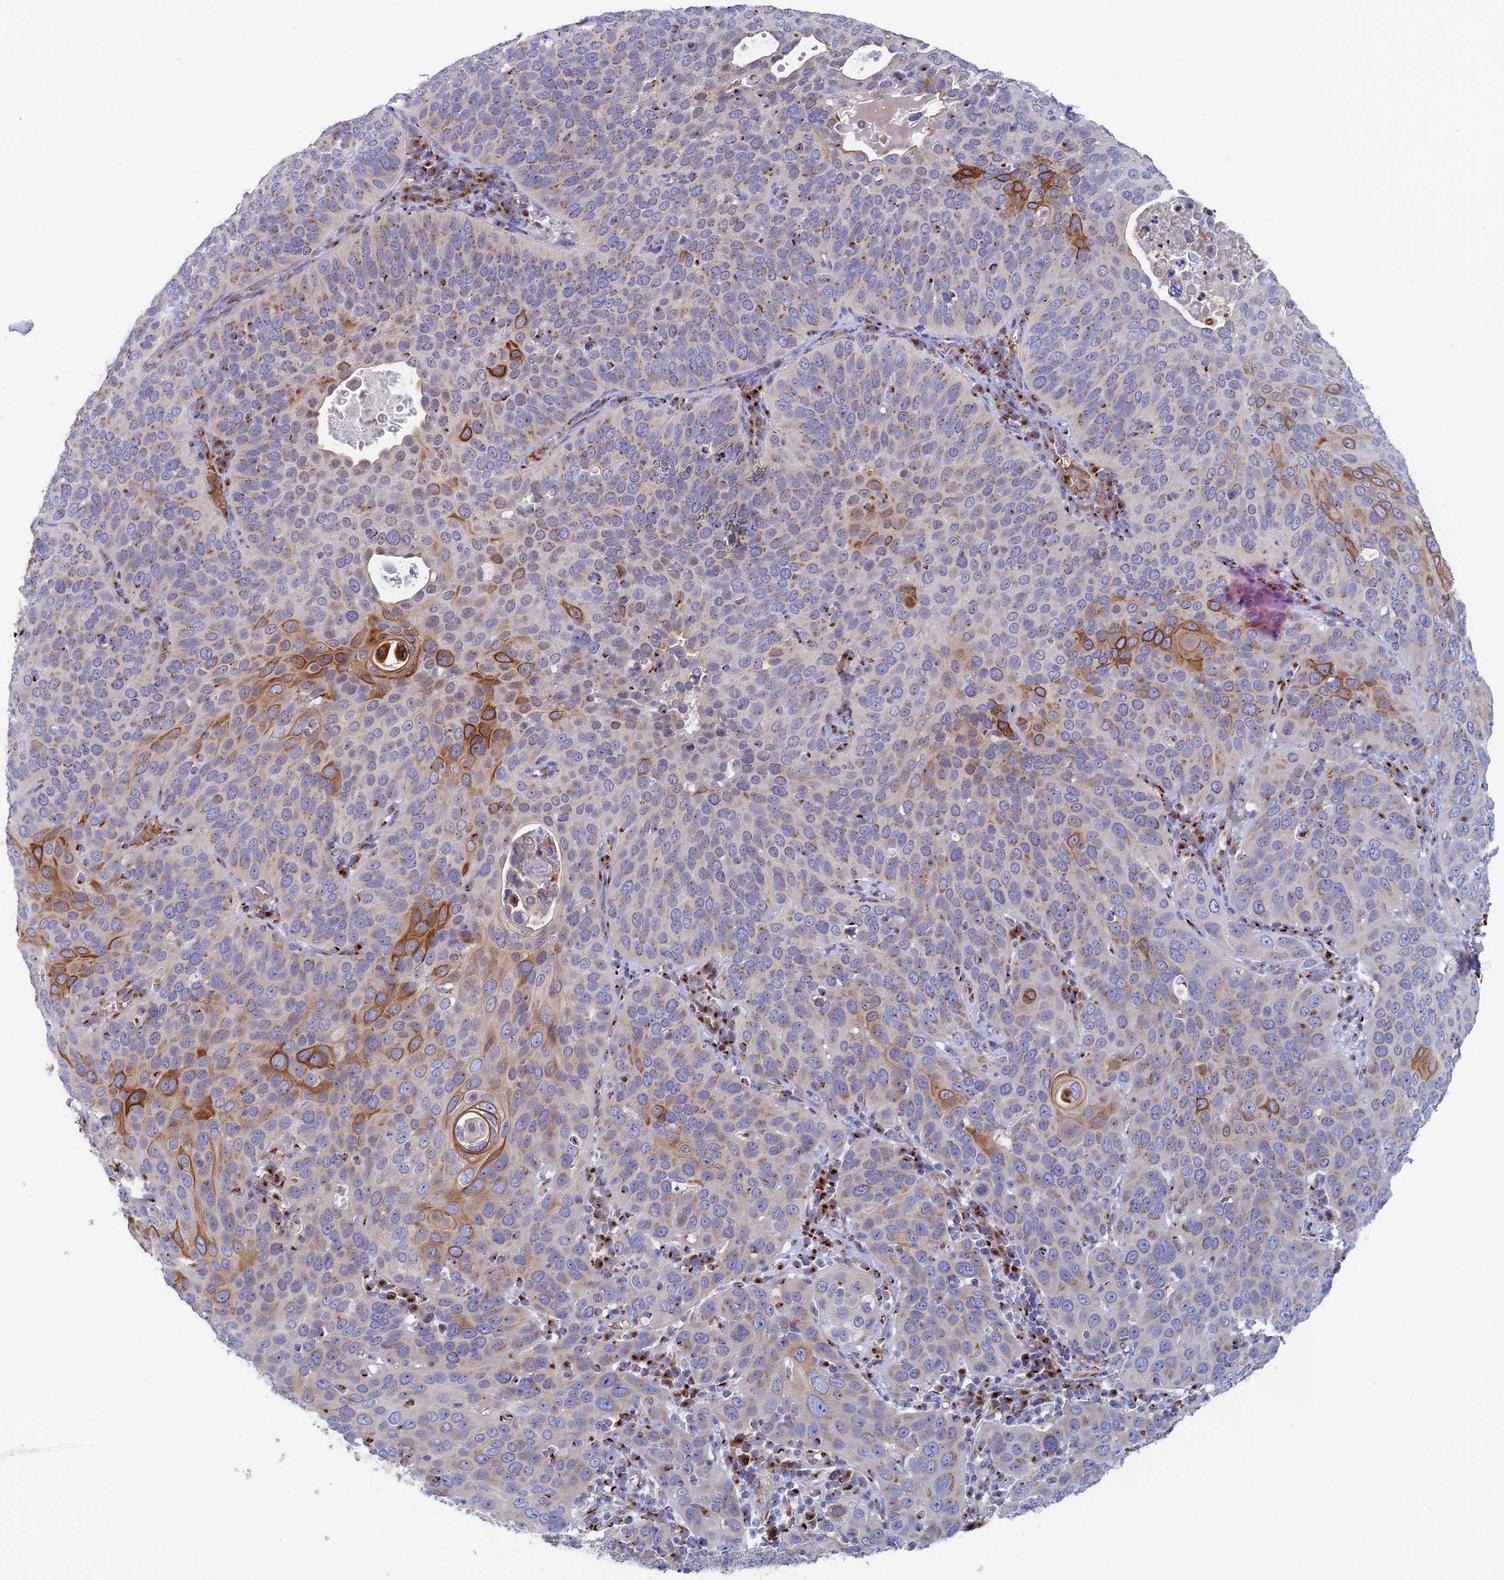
{"staining": {"intensity": "moderate", "quantity": "25%-75%", "location": "cytoplasmic/membranous"}, "tissue": "cervical cancer", "cell_type": "Tumor cells", "image_type": "cancer", "snomed": [{"axis": "morphology", "description": "Squamous cell carcinoma, NOS"}, {"axis": "topography", "description": "Cervix"}], "caption": "Approximately 25%-75% of tumor cells in cervical cancer (squamous cell carcinoma) reveal moderate cytoplasmic/membranous protein positivity as visualized by brown immunohistochemical staining.", "gene": "HS2ST1", "patient": {"sex": "female", "age": 36}}